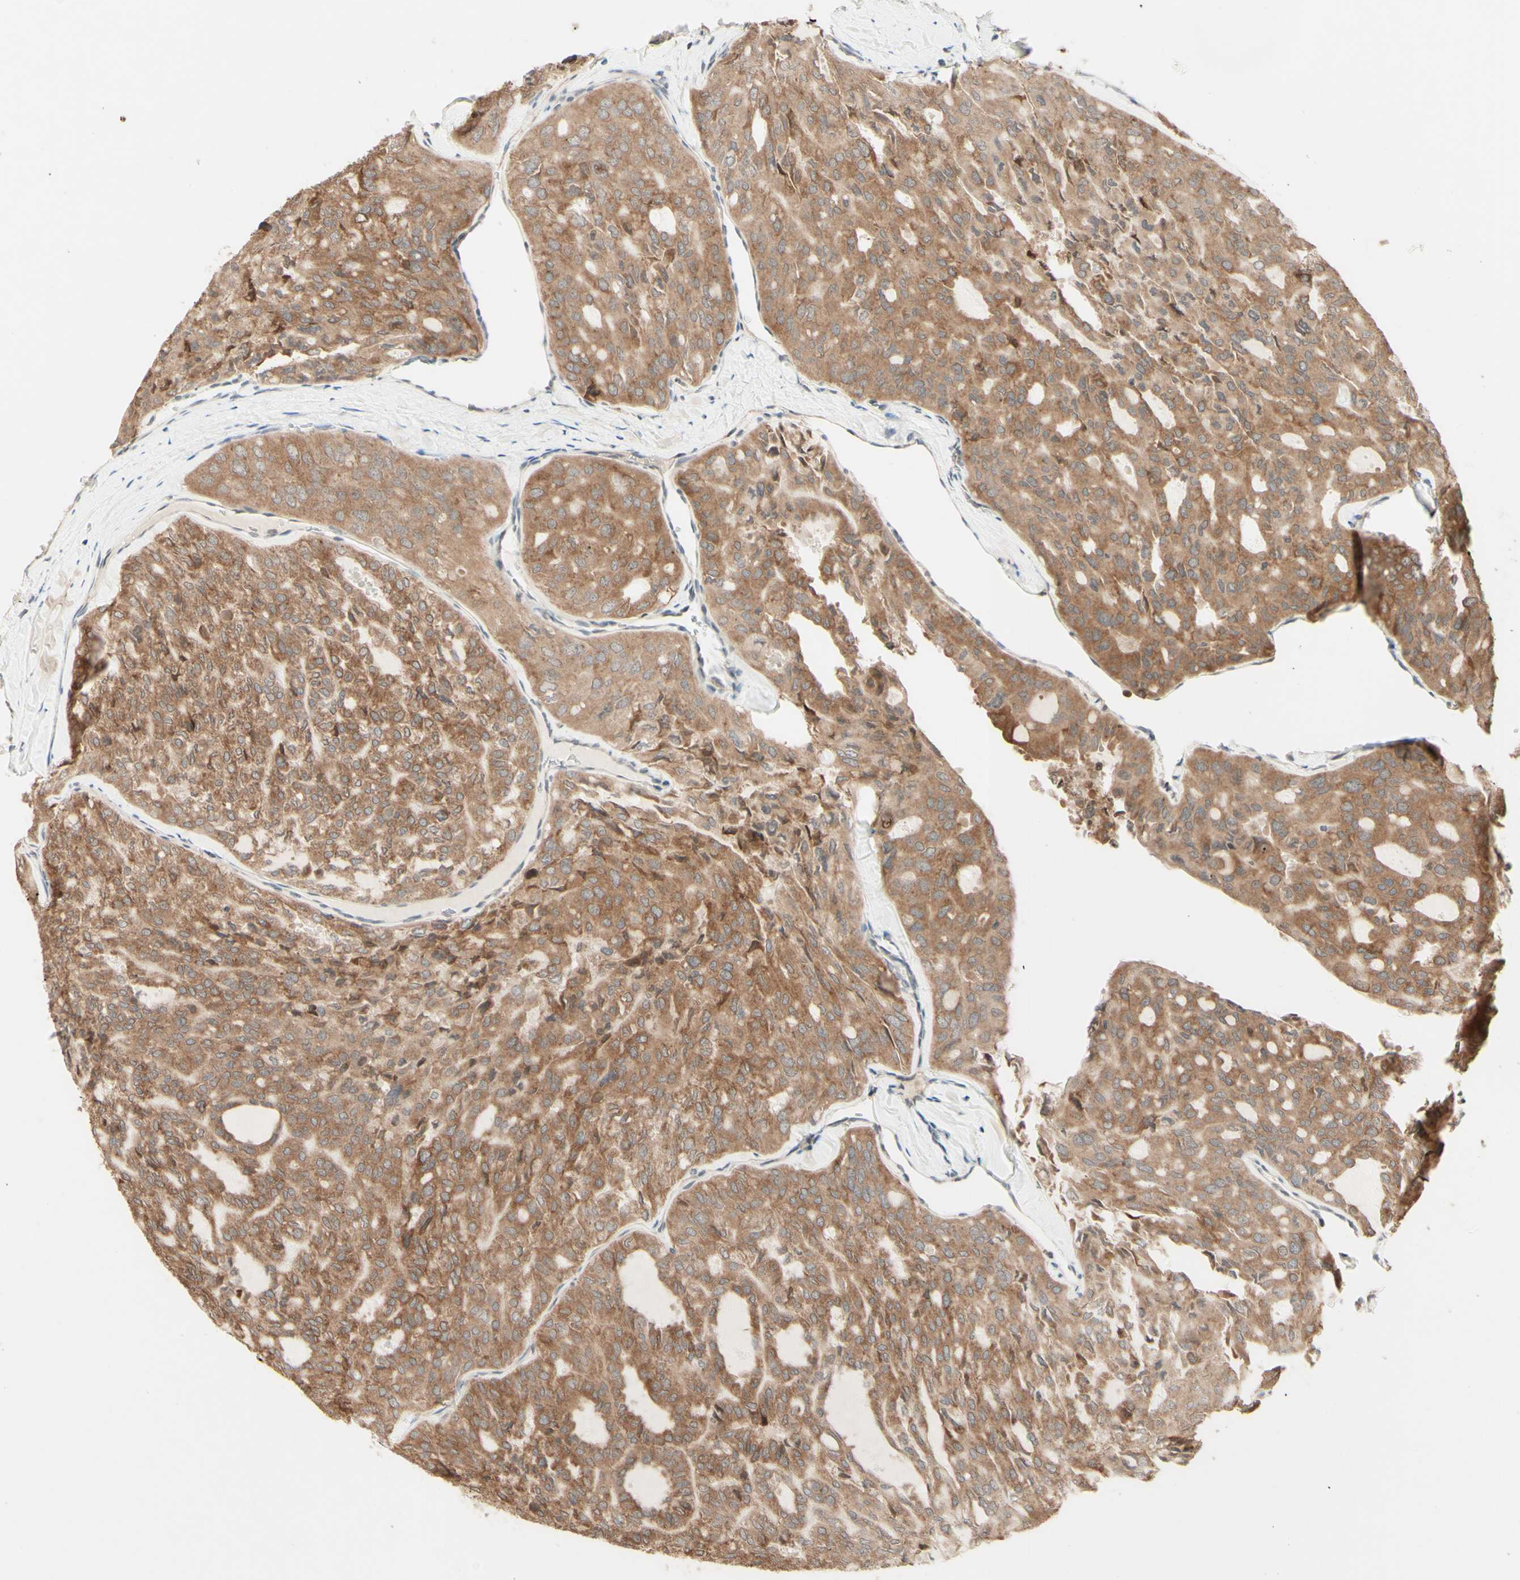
{"staining": {"intensity": "moderate", "quantity": ">75%", "location": "cytoplasmic/membranous"}, "tissue": "thyroid cancer", "cell_type": "Tumor cells", "image_type": "cancer", "snomed": [{"axis": "morphology", "description": "Follicular adenoma carcinoma, NOS"}, {"axis": "topography", "description": "Thyroid gland"}], "caption": "The histopathology image displays immunohistochemical staining of thyroid cancer (follicular adenoma carcinoma). There is moderate cytoplasmic/membranous staining is appreciated in about >75% of tumor cells.", "gene": "ZW10", "patient": {"sex": "male", "age": 75}}